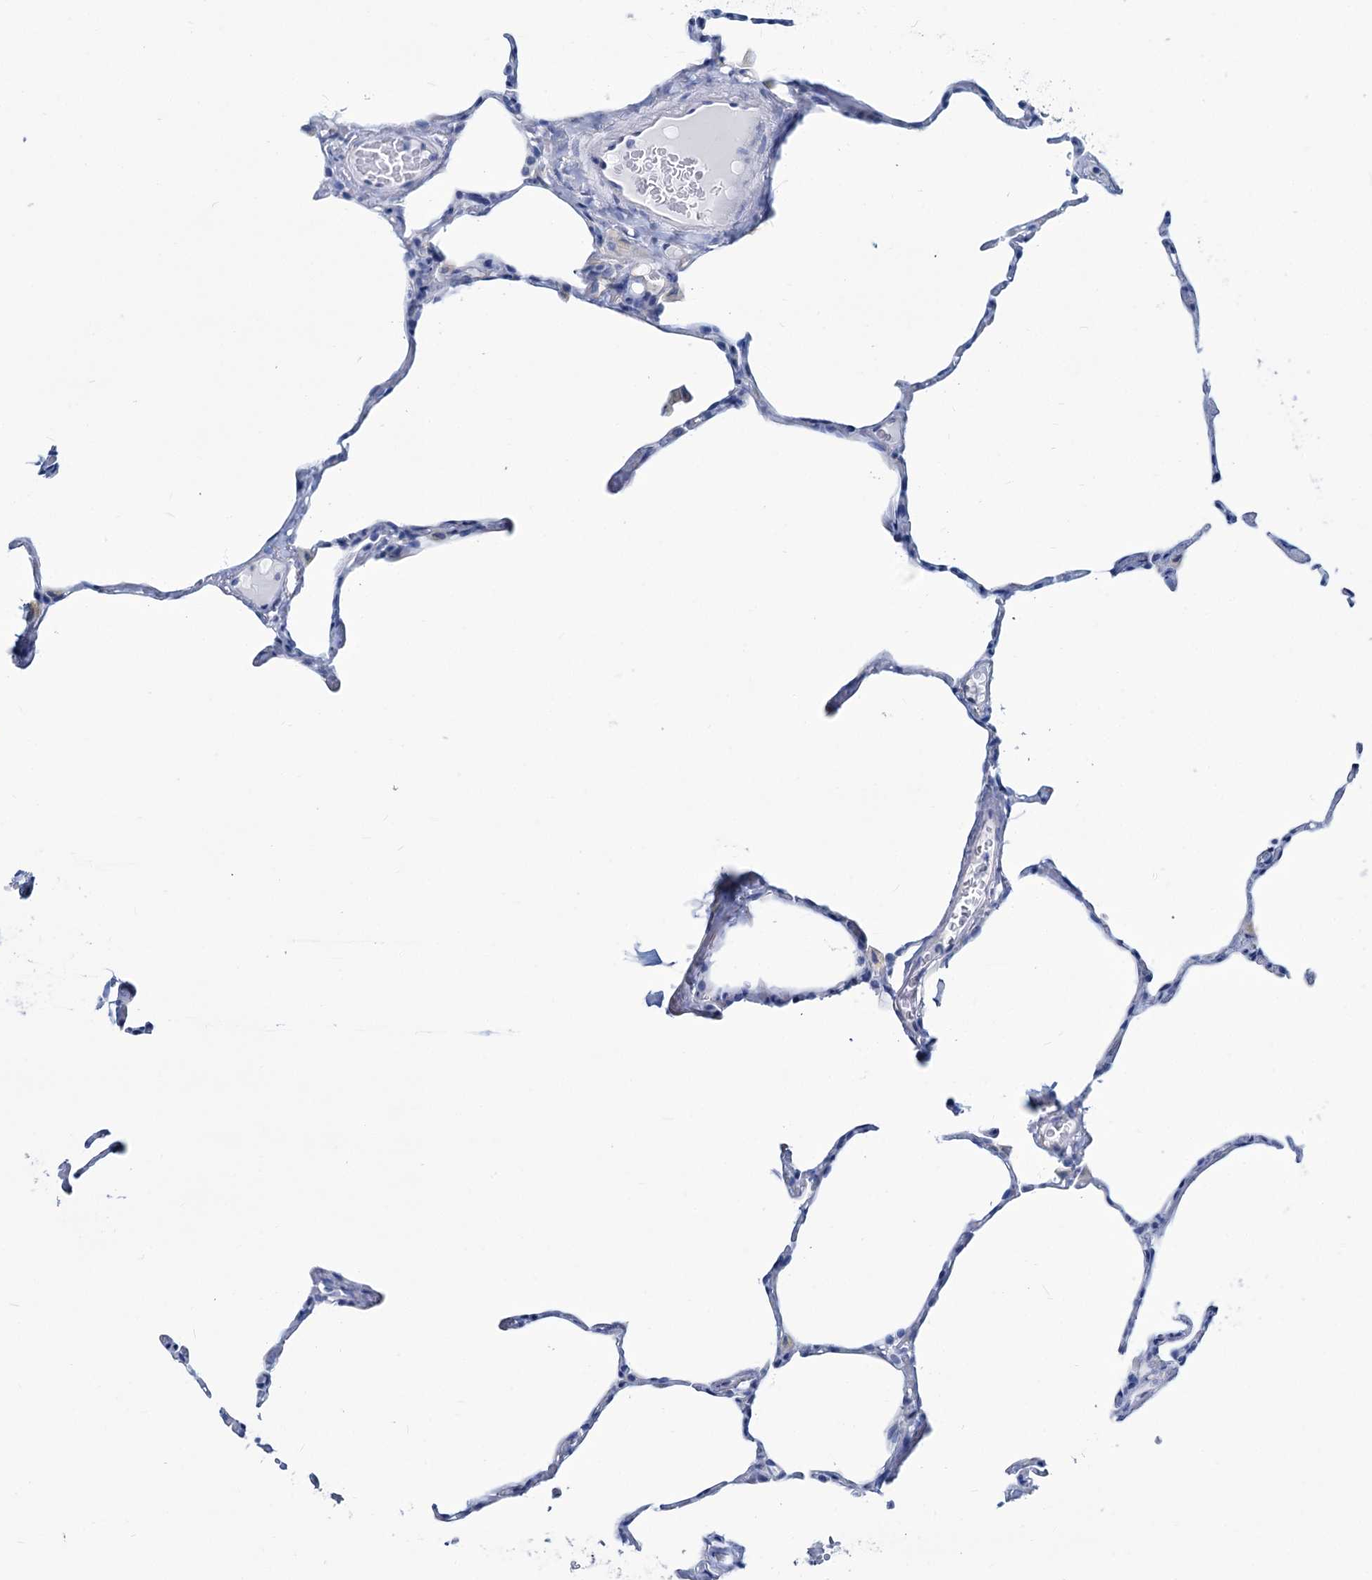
{"staining": {"intensity": "negative", "quantity": "none", "location": "none"}, "tissue": "lung", "cell_type": "Alveolar cells", "image_type": "normal", "snomed": [{"axis": "morphology", "description": "Normal tissue, NOS"}, {"axis": "topography", "description": "Lung"}], "caption": "This is an IHC image of benign lung. There is no staining in alveolar cells.", "gene": "SLC1A3", "patient": {"sex": "male", "age": 65}}